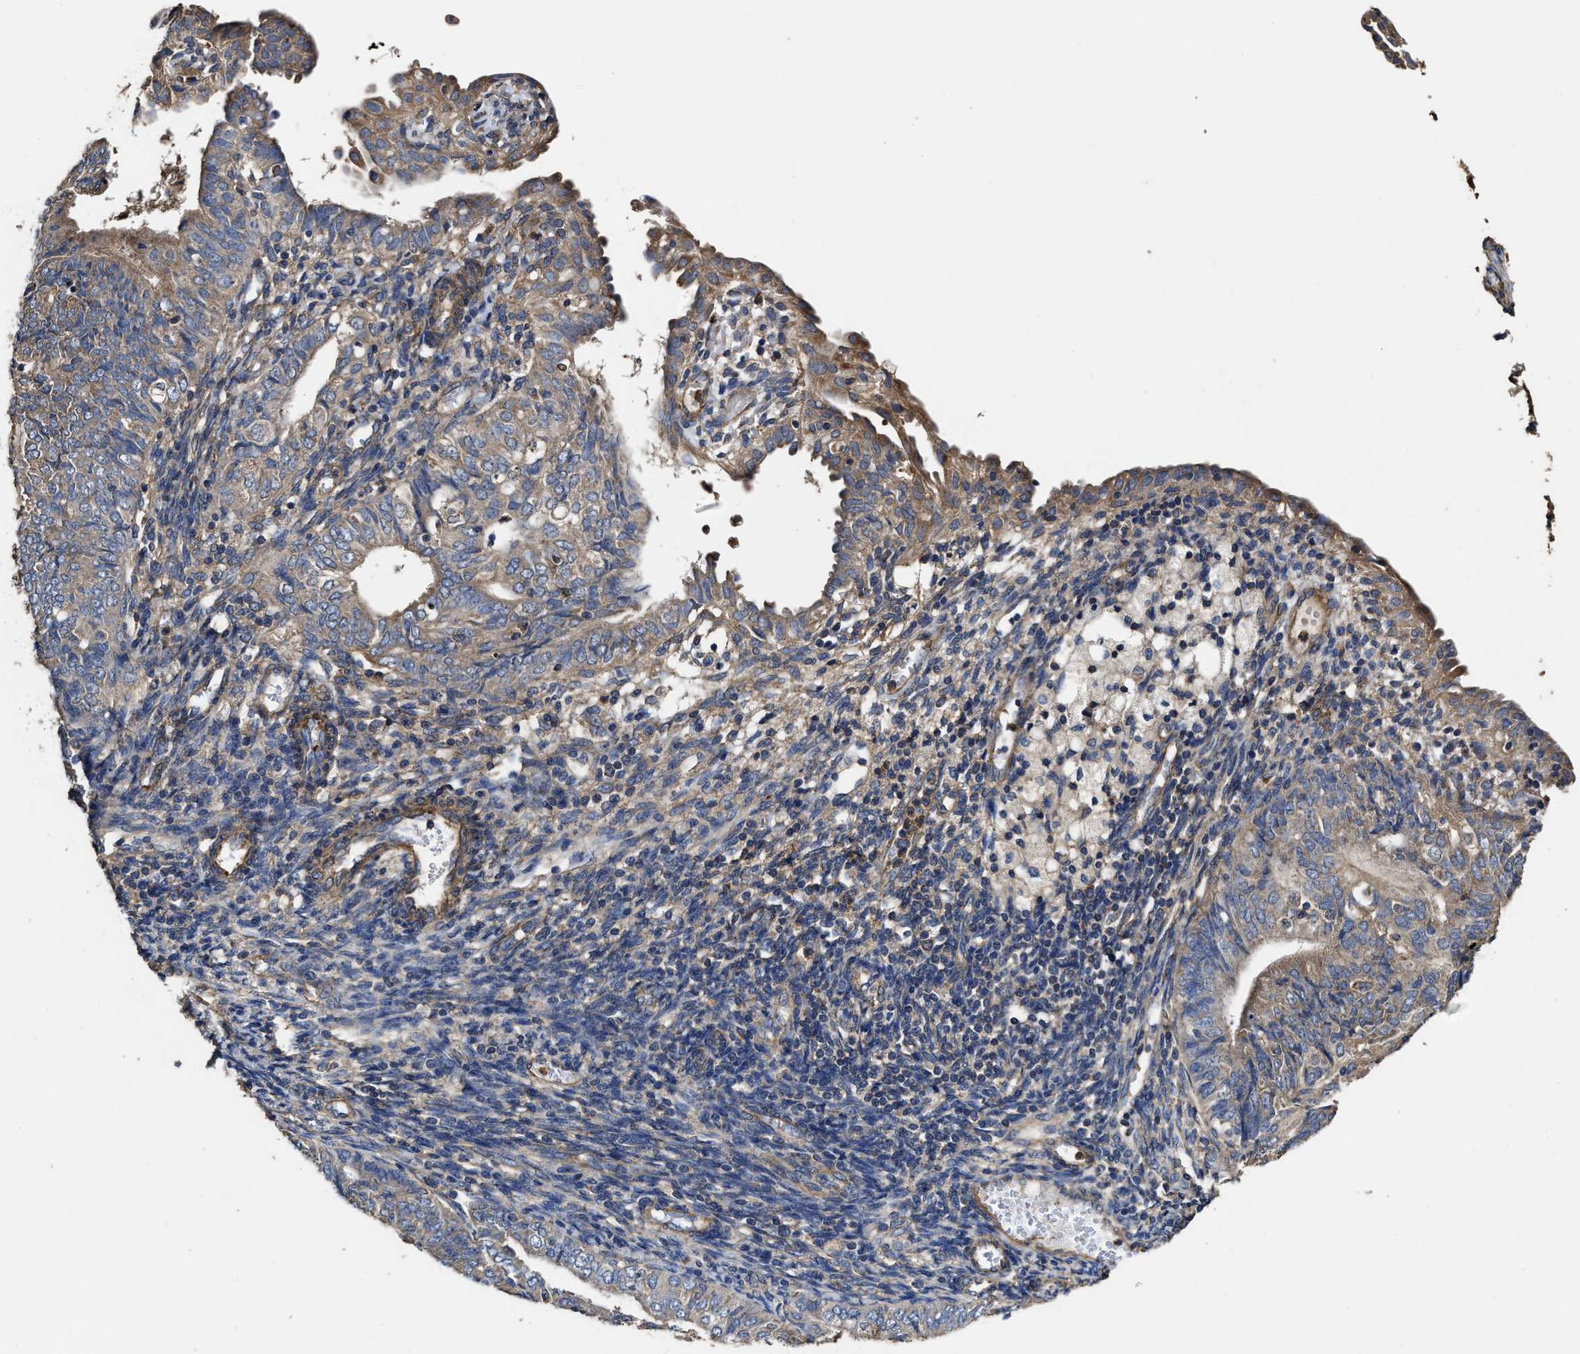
{"staining": {"intensity": "weak", "quantity": "25%-75%", "location": "cytoplasmic/membranous"}, "tissue": "endometrial cancer", "cell_type": "Tumor cells", "image_type": "cancer", "snomed": [{"axis": "morphology", "description": "Adenocarcinoma, NOS"}, {"axis": "topography", "description": "Endometrium"}], "caption": "This histopathology image shows endometrial adenocarcinoma stained with IHC to label a protein in brown. The cytoplasmic/membranous of tumor cells show weak positivity for the protein. Nuclei are counter-stained blue.", "gene": "SFXN4", "patient": {"sex": "female", "age": 58}}